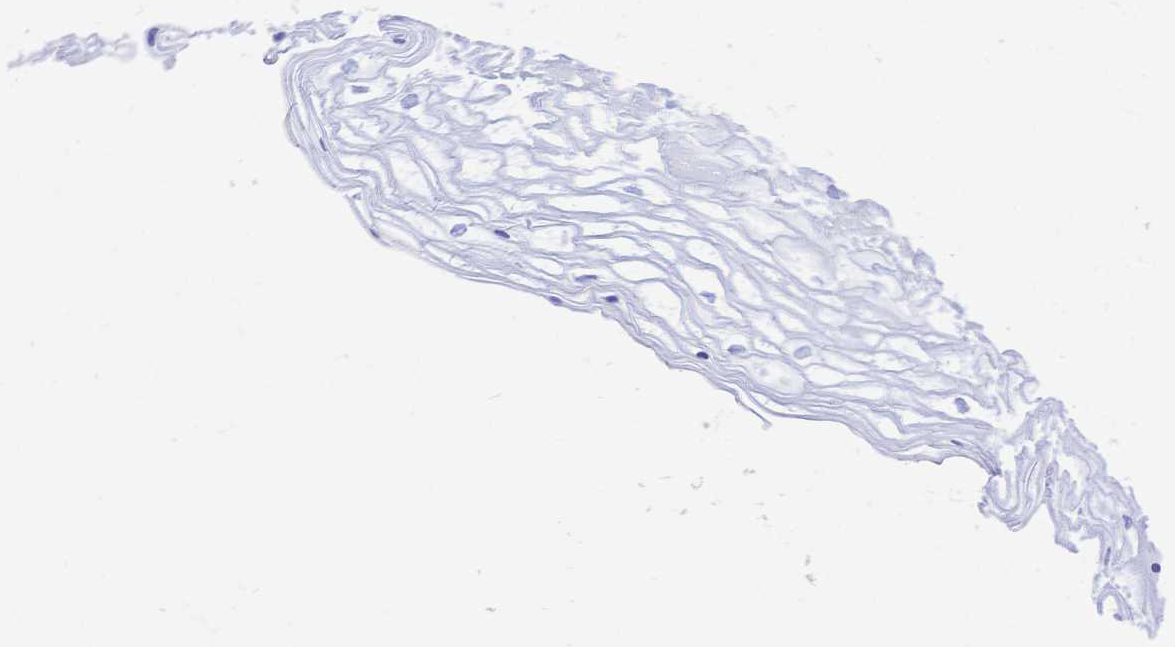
{"staining": {"intensity": "negative", "quantity": "none", "location": "none"}, "tissue": "cervix", "cell_type": "Glandular cells", "image_type": "normal", "snomed": [{"axis": "morphology", "description": "Normal tissue, NOS"}, {"axis": "topography", "description": "Cervix"}], "caption": "This histopathology image is of normal cervix stained with immunohistochemistry (IHC) to label a protein in brown with the nuclei are counter-stained blue. There is no positivity in glandular cells. Brightfield microscopy of IHC stained with DAB (brown) and hematoxylin (blue), captured at high magnification.", "gene": "UMOD", "patient": {"sex": "female", "age": 36}}